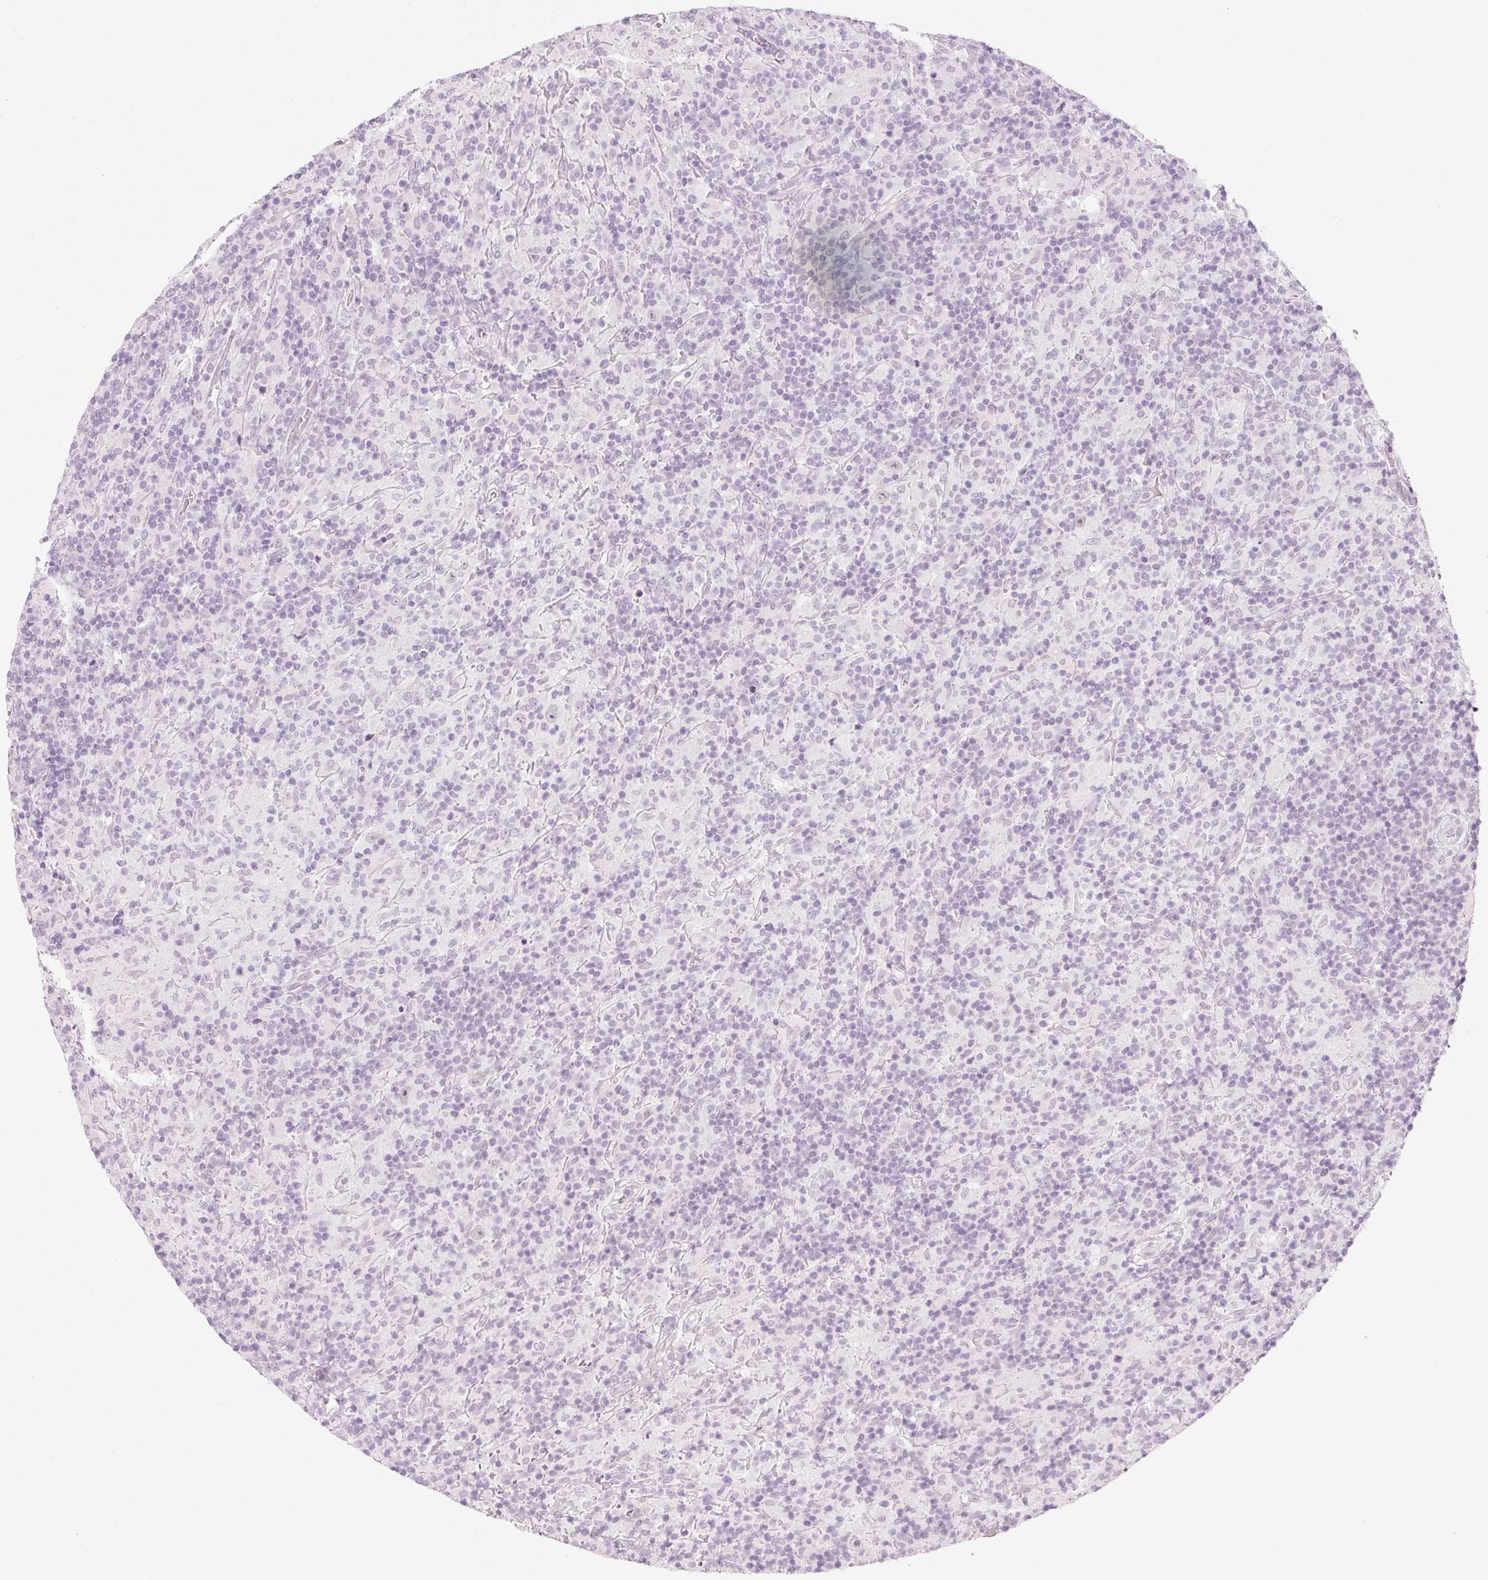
{"staining": {"intensity": "negative", "quantity": "none", "location": "none"}, "tissue": "lymphoma", "cell_type": "Tumor cells", "image_type": "cancer", "snomed": [{"axis": "morphology", "description": "Hodgkin's disease, NOS"}, {"axis": "topography", "description": "Lymph node"}], "caption": "Lymphoma was stained to show a protein in brown. There is no significant positivity in tumor cells.", "gene": "ANKRD20A1", "patient": {"sex": "male", "age": 70}}